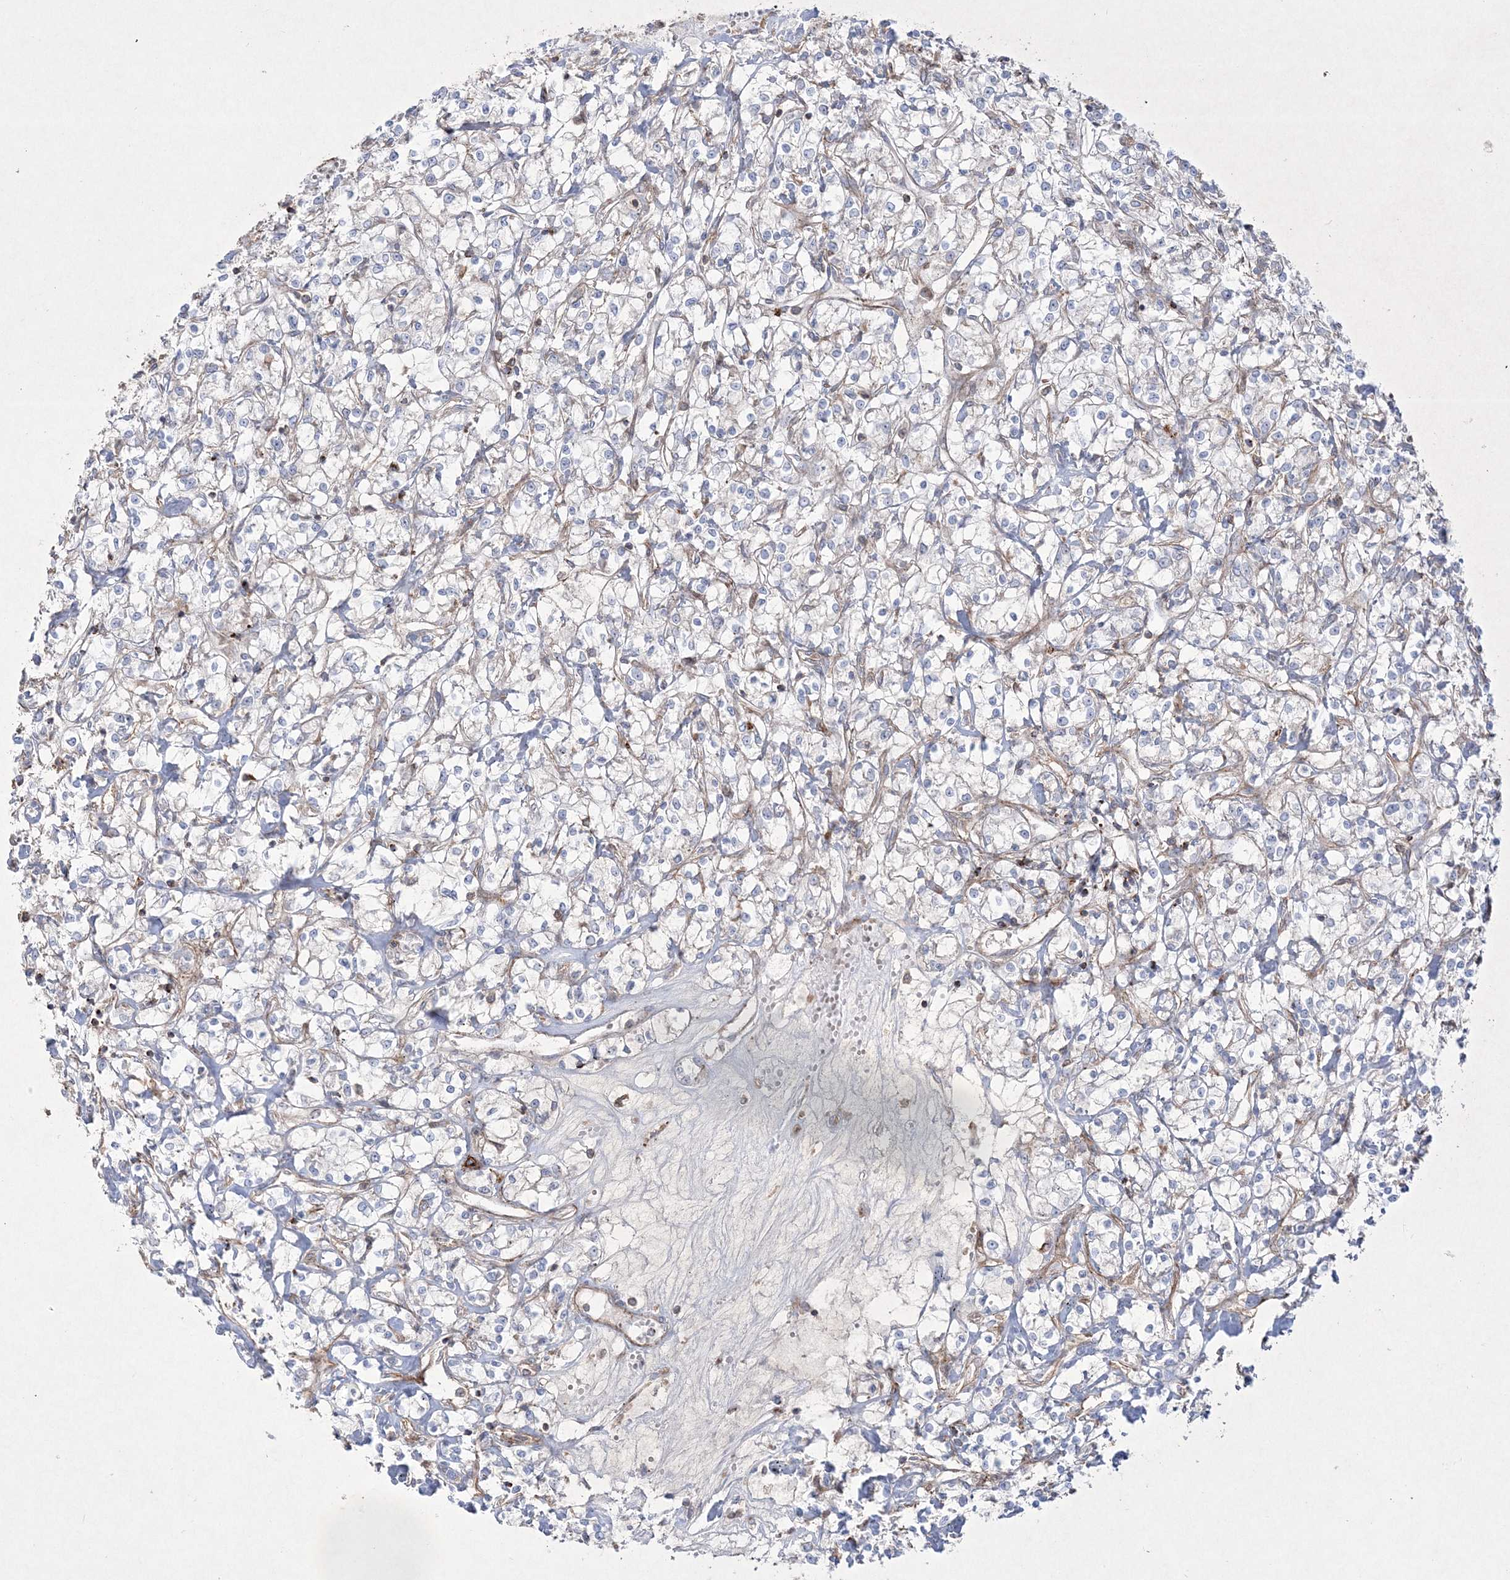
{"staining": {"intensity": "weak", "quantity": "<25%", "location": "cytoplasmic/membranous"}, "tissue": "renal cancer", "cell_type": "Tumor cells", "image_type": "cancer", "snomed": [{"axis": "morphology", "description": "Adenocarcinoma, NOS"}, {"axis": "topography", "description": "Kidney"}], "caption": "Tumor cells are negative for protein expression in human renal adenocarcinoma. (DAB IHC visualized using brightfield microscopy, high magnification).", "gene": "RICTOR", "patient": {"sex": "female", "age": 59}}